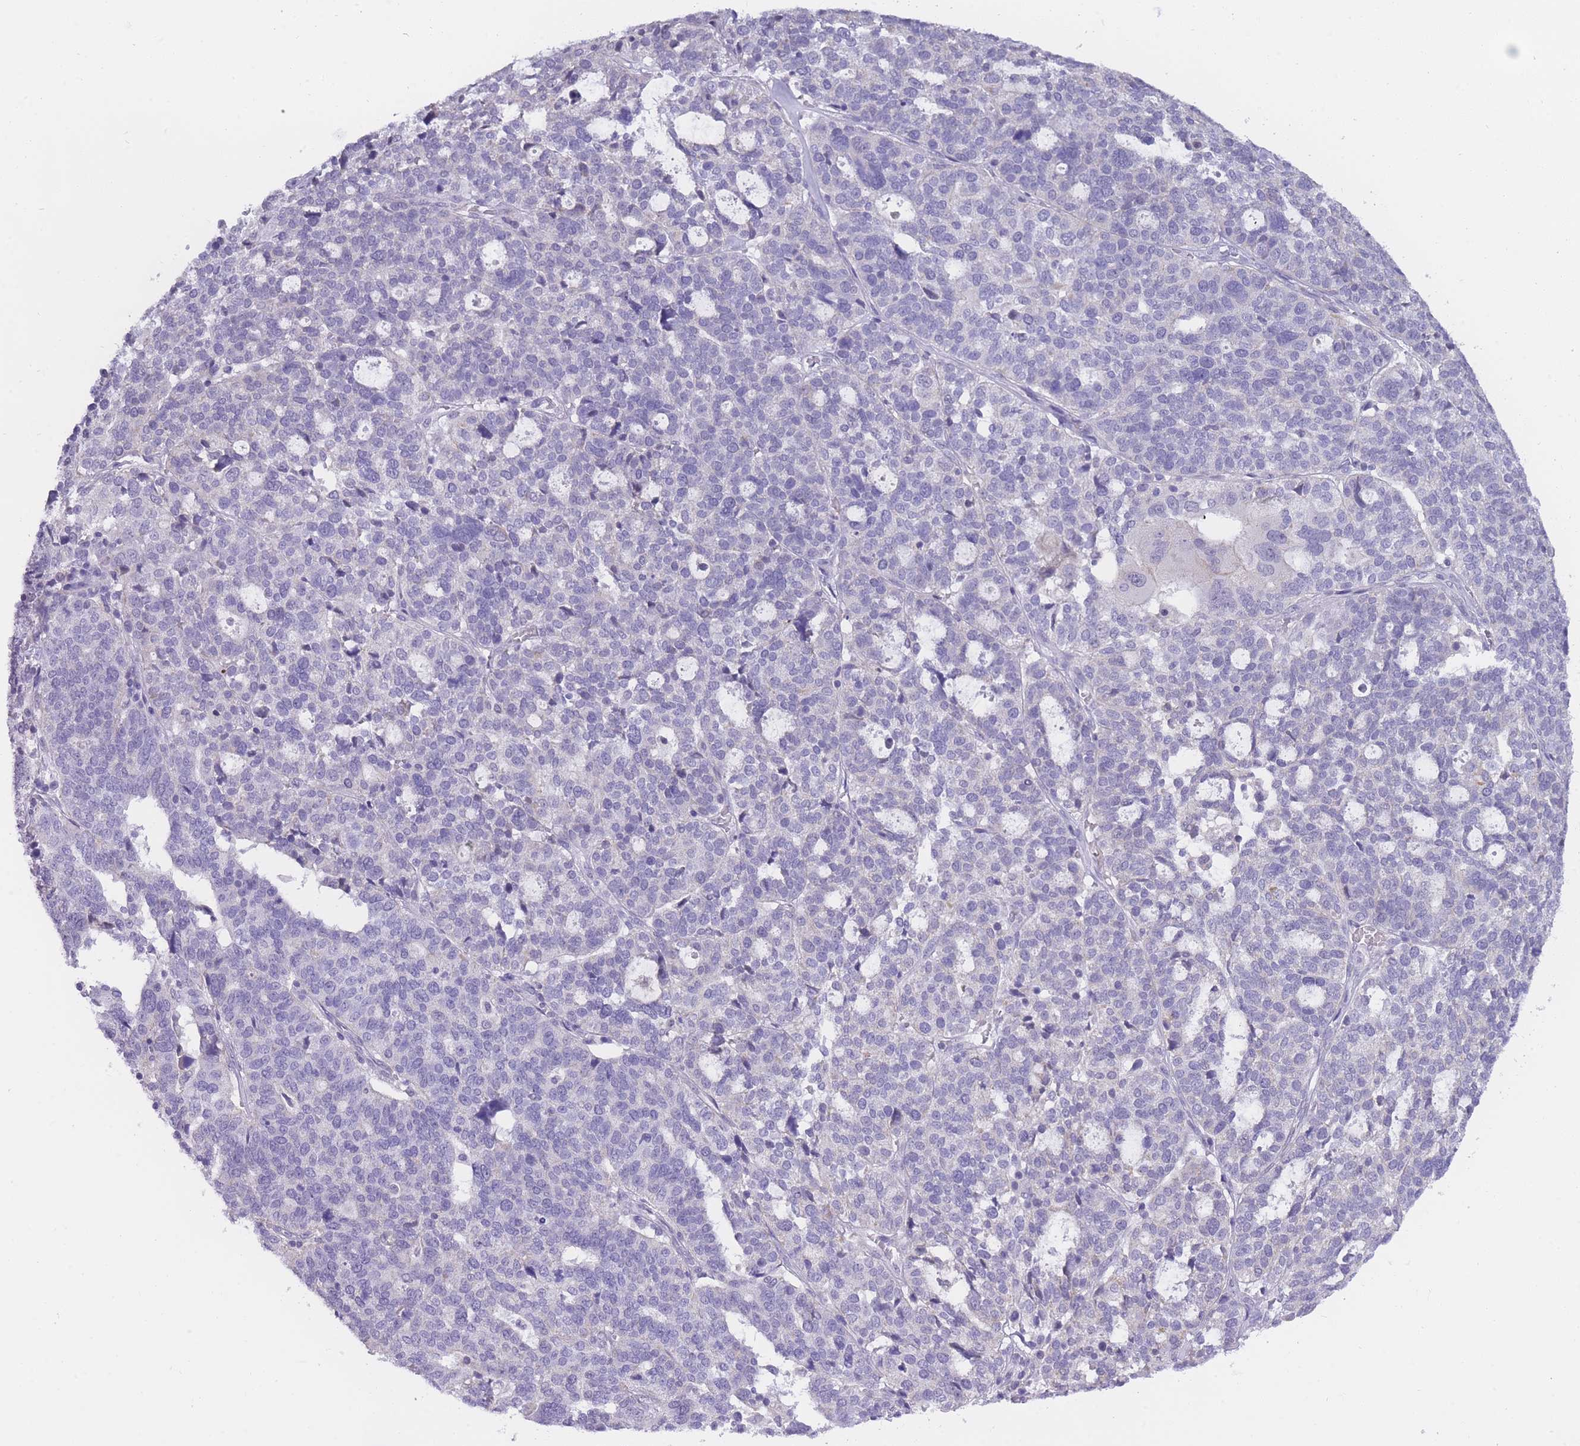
{"staining": {"intensity": "negative", "quantity": "none", "location": "none"}, "tissue": "ovarian cancer", "cell_type": "Tumor cells", "image_type": "cancer", "snomed": [{"axis": "morphology", "description": "Cystadenocarcinoma, serous, NOS"}, {"axis": "topography", "description": "Ovary"}], "caption": "Human ovarian serous cystadenocarcinoma stained for a protein using immunohistochemistry demonstrates no positivity in tumor cells.", "gene": "GOLGA6L25", "patient": {"sex": "female", "age": 59}}